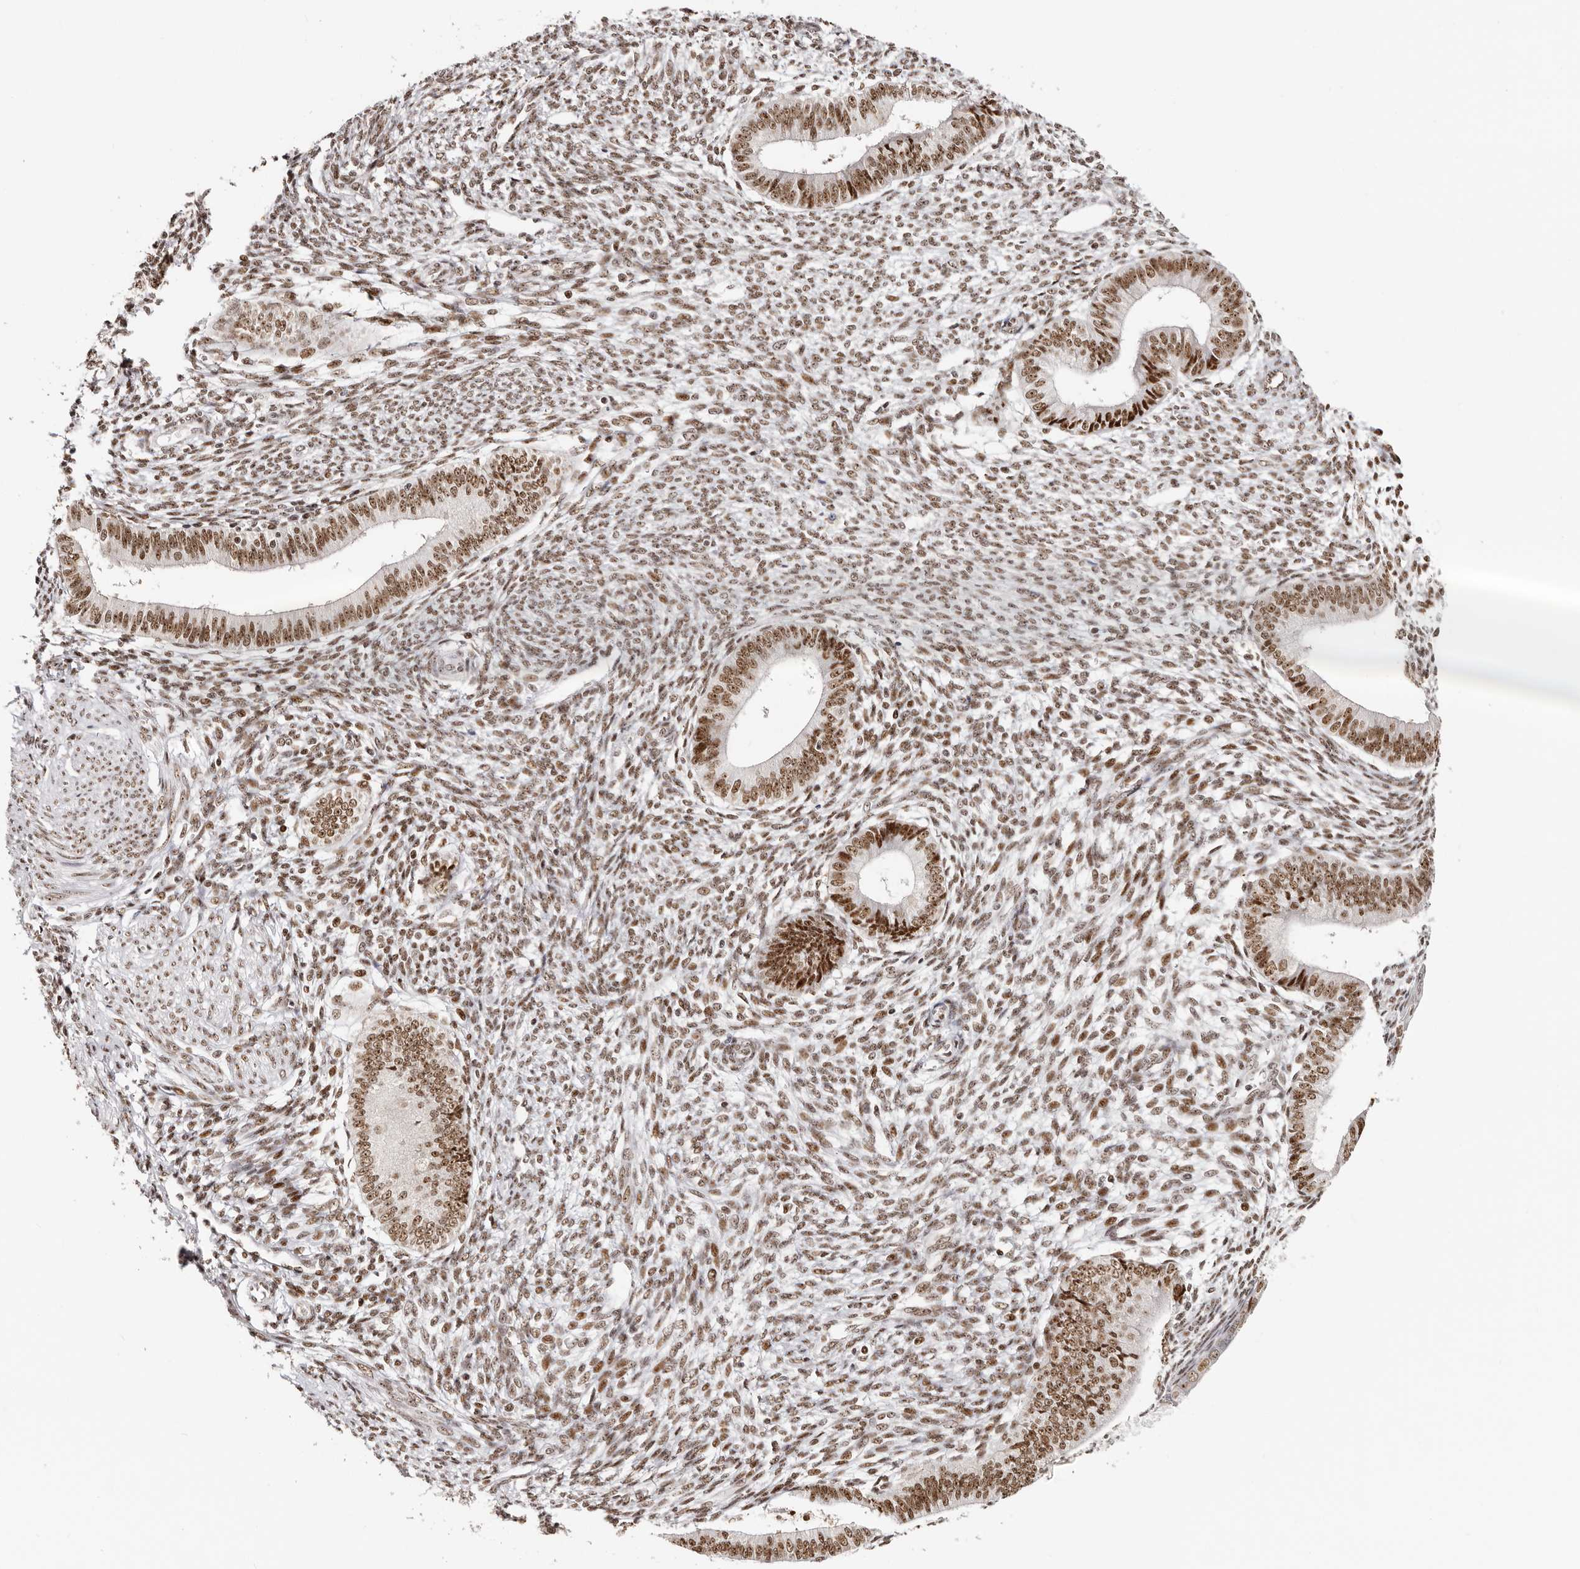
{"staining": {"intensity": "moderate", "quantity": ">75%", "location": "nuclear"}, "tissue": "endometrium", "cell_type": "Cells in endometrial stroma", "image_type": "normal", "snomed": [{"axis": "morphology", "description": "Normal tissue, NOS"}, {"axis": "topography", "description": "Endometrium"}], "caption": "A brown stain highlights moderate nuclear positivity of a protein in cells in endometrial stroma of normal endometrium. The staining is performed using DAB (3,3'-diaminobenzidine) brown chromogen to label protein expression. The nuclei are counter-stained blue using hematoxylin.", "gene": "IQGAP3", "patient": {"sex": "female", "age": 46}}